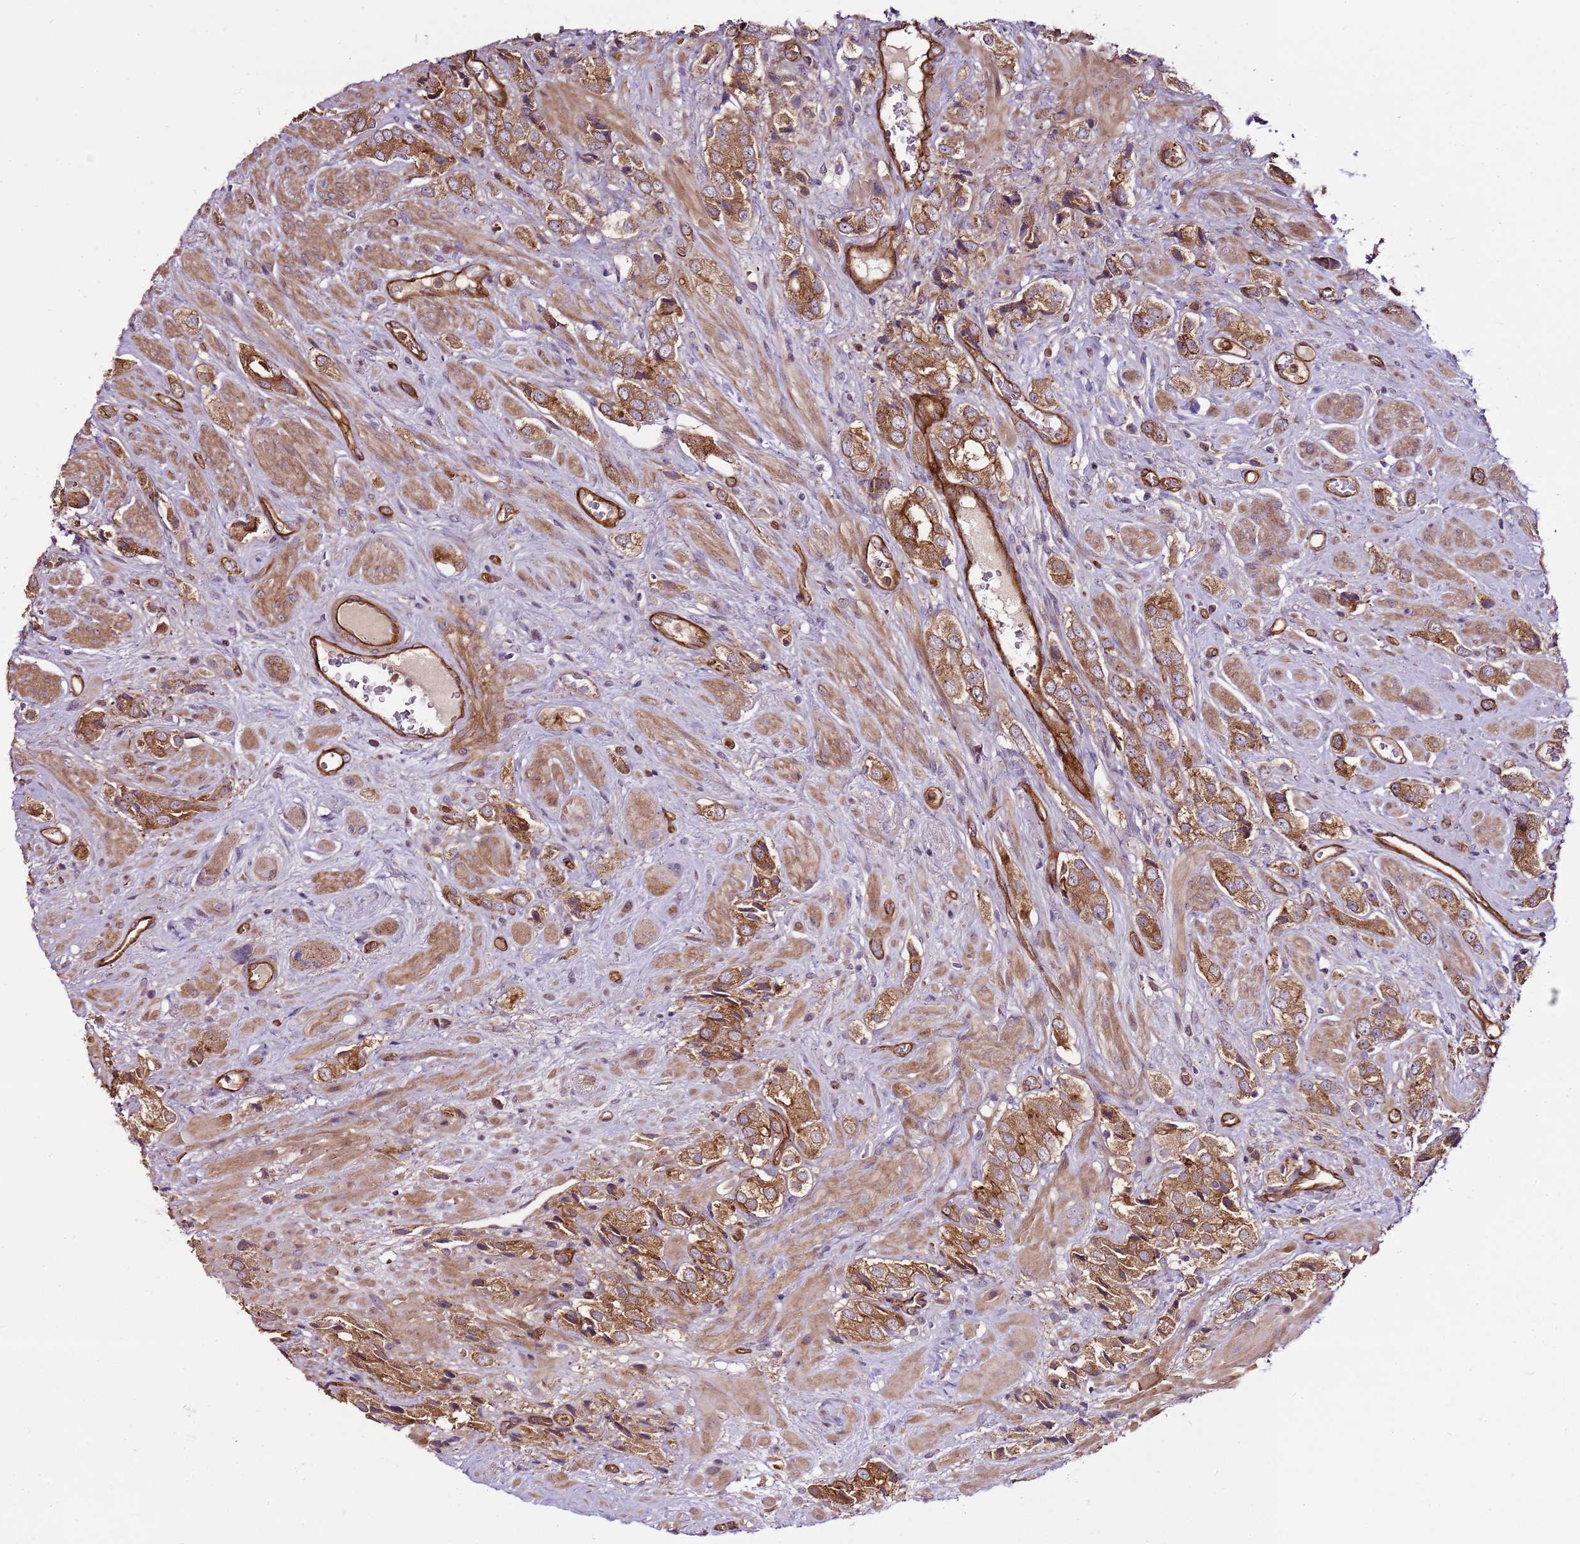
{"staining": {"intensity": "moderate", "quantity": ">75%", "location": "cytoplasmic/membranous"}, "tissue": "prostate cancer", "cell_type": "Tumor cells", "image_type": "cancer", "snomed": [{"axis": "morphology", "description": "Adenocarcinoma, High grade"}, {"axis": "topography", "description": "Prostate and seminal vesicle, NOS"}], "caption": "A brown stain highlights moderate cytoplasmic/membranous positivity of a protein in prostate cancer tumor cells.", "gene": "ZNF827", "patient": {"sex": "male", "age": 64}}